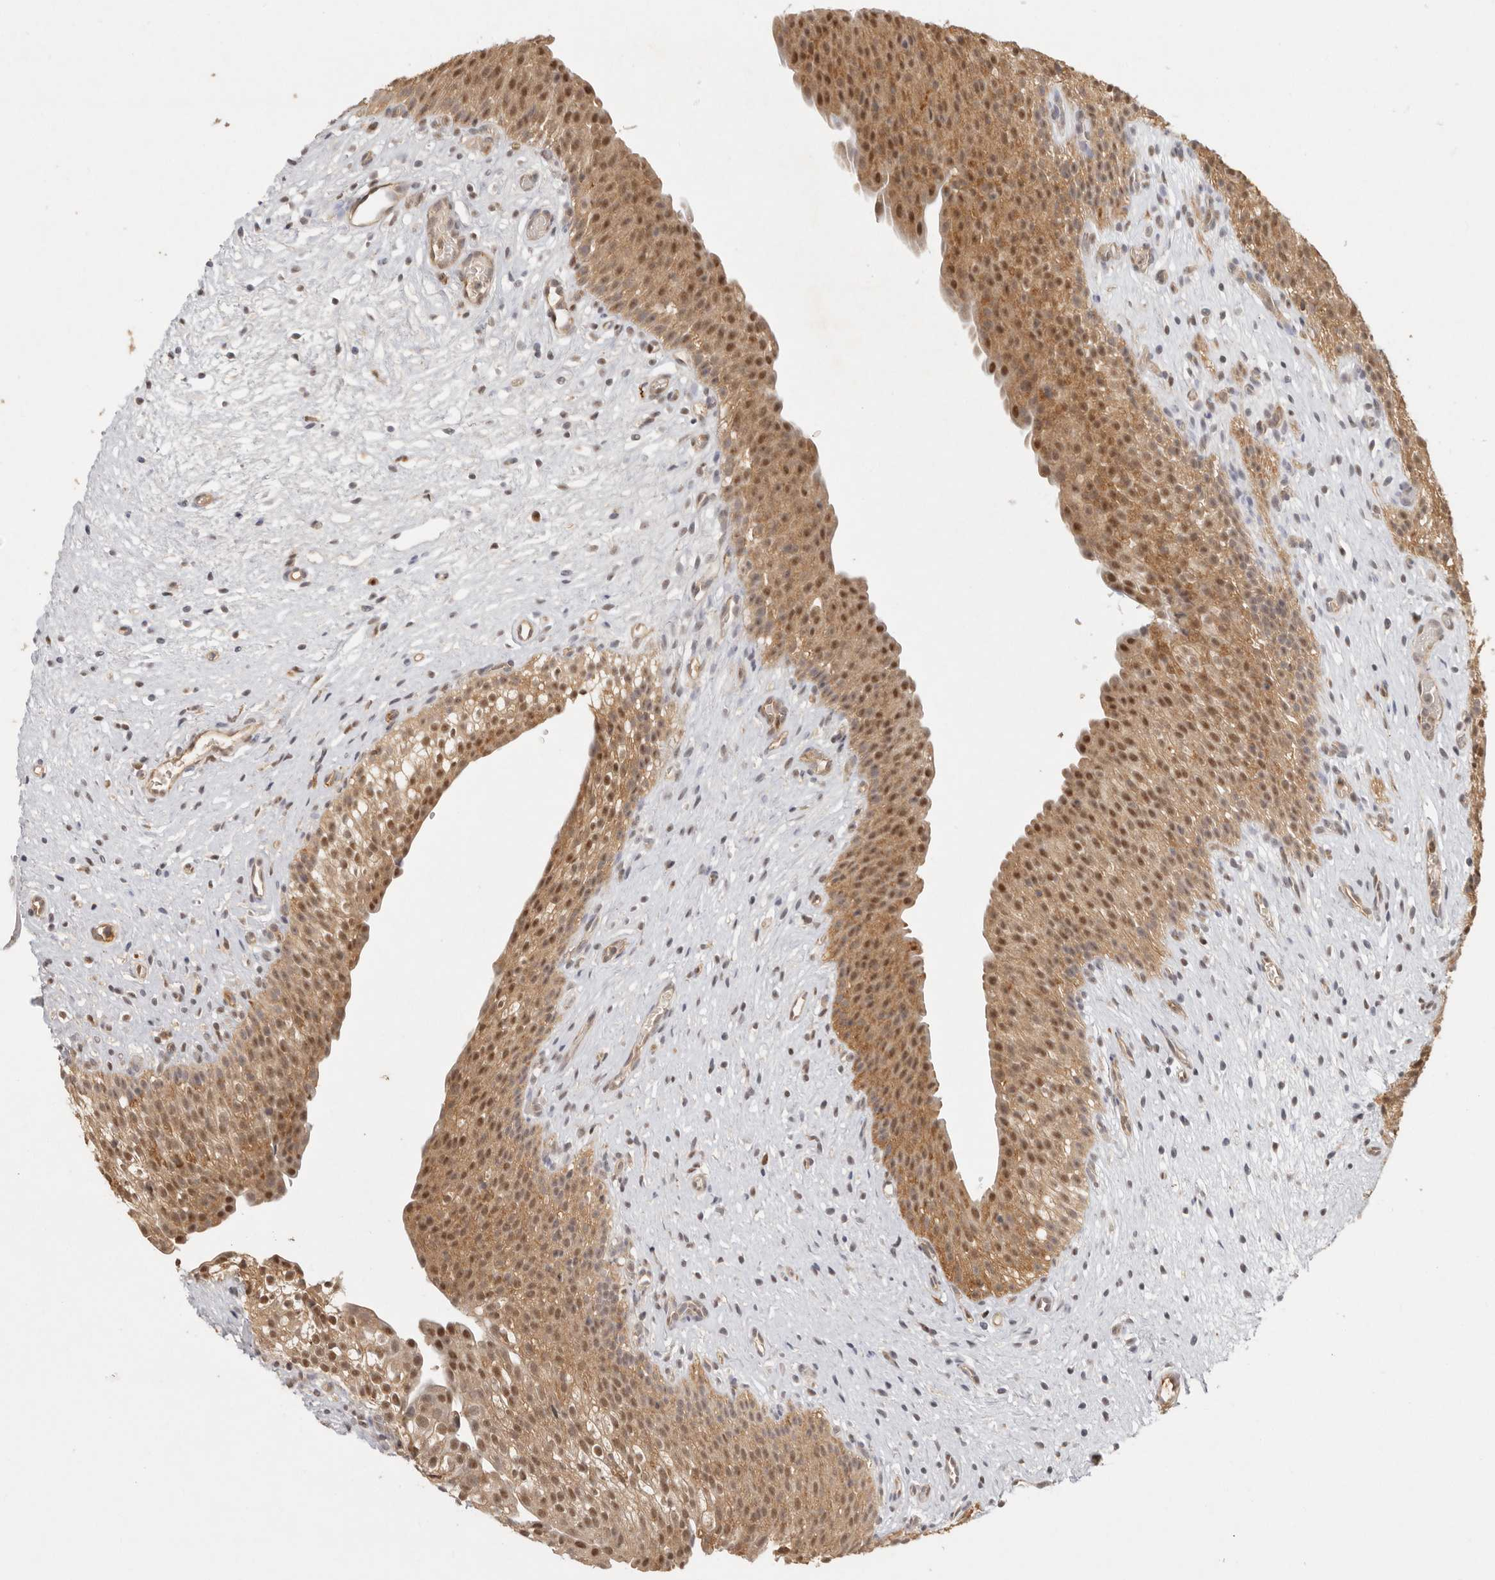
{"staining": {"intensity": "moderate", "quantity": ">75%", "location": "cytoplasmic/membranous,nuclear"}, "tissue": "urinary bladder", "cell_type": "Urothelial cells", "image_type": "normal", "snomed": [{"axis": "morphology", "description": "Normal tissue, NOS"}, {"axis": "topography", "description": "Urinary bladder"}], "caption": "This histopathology image reveals unremarkable urinary bladder stained with immunohistochemistry to label a protein in brown. The cytoplasmic/membranous,nuclear of urothelial cells show moderate positivity for the protein. Nuclei are counter-stained blue.", "gene": "PSMA5", "patient": {"sex": "male", "age": 1}}